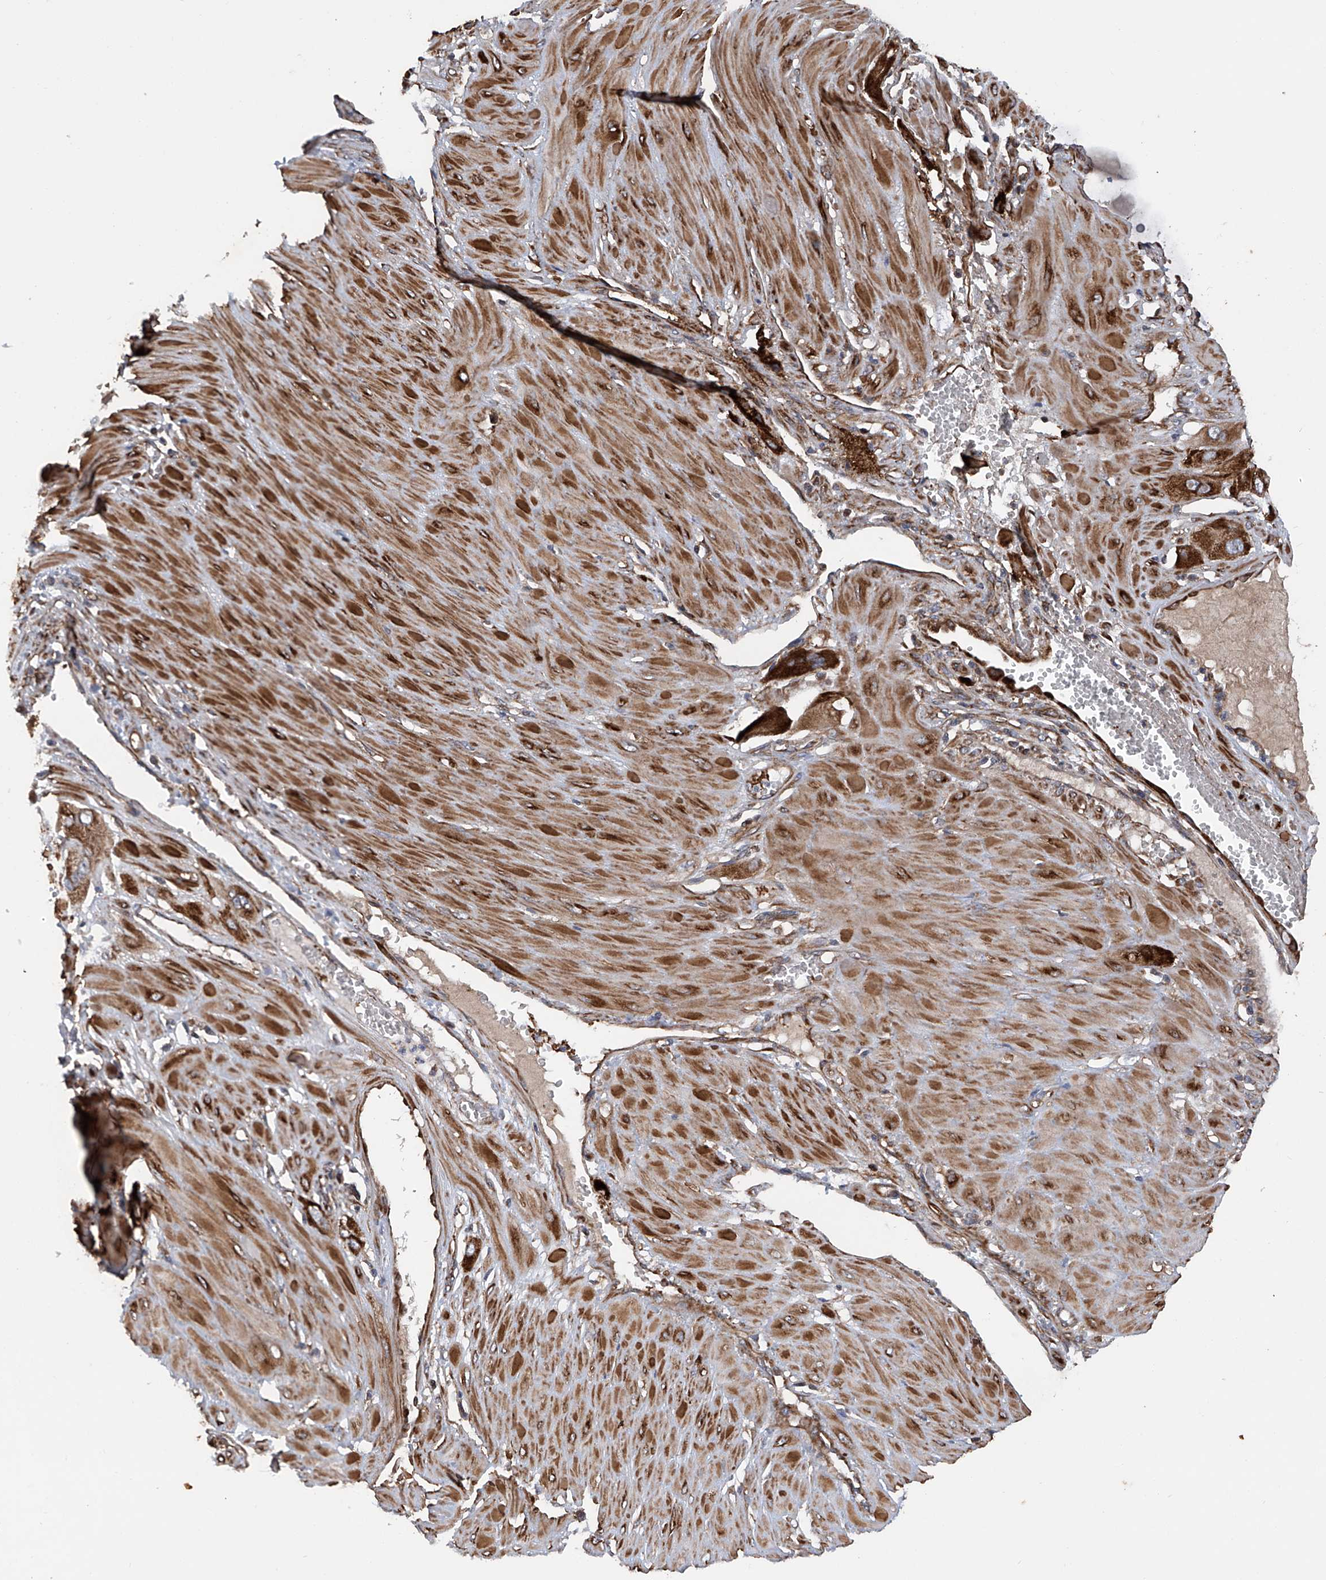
{"staining": {"intensity": "strong", "quantity": ">75%", "location": "cytoplasmic/membranous"}, "tissue": "cervical cancer", "cell_type": "Tumor cells", "image_type": "cancer", "snomed": [{"axis": "morphology", "description": "Squamous cell carcinoma, NOS"}, {"axis": "topography", "description": "Cervix"}], "caption": "Squamous cell carcinoma (cervical) stained for a protein (brown) exhibits strong cytoplasmic/membranous positive staining in approximately >75% of tumor cells.", "gene": "ASCC3", "patient": {"sex": "female", "age": 34}}